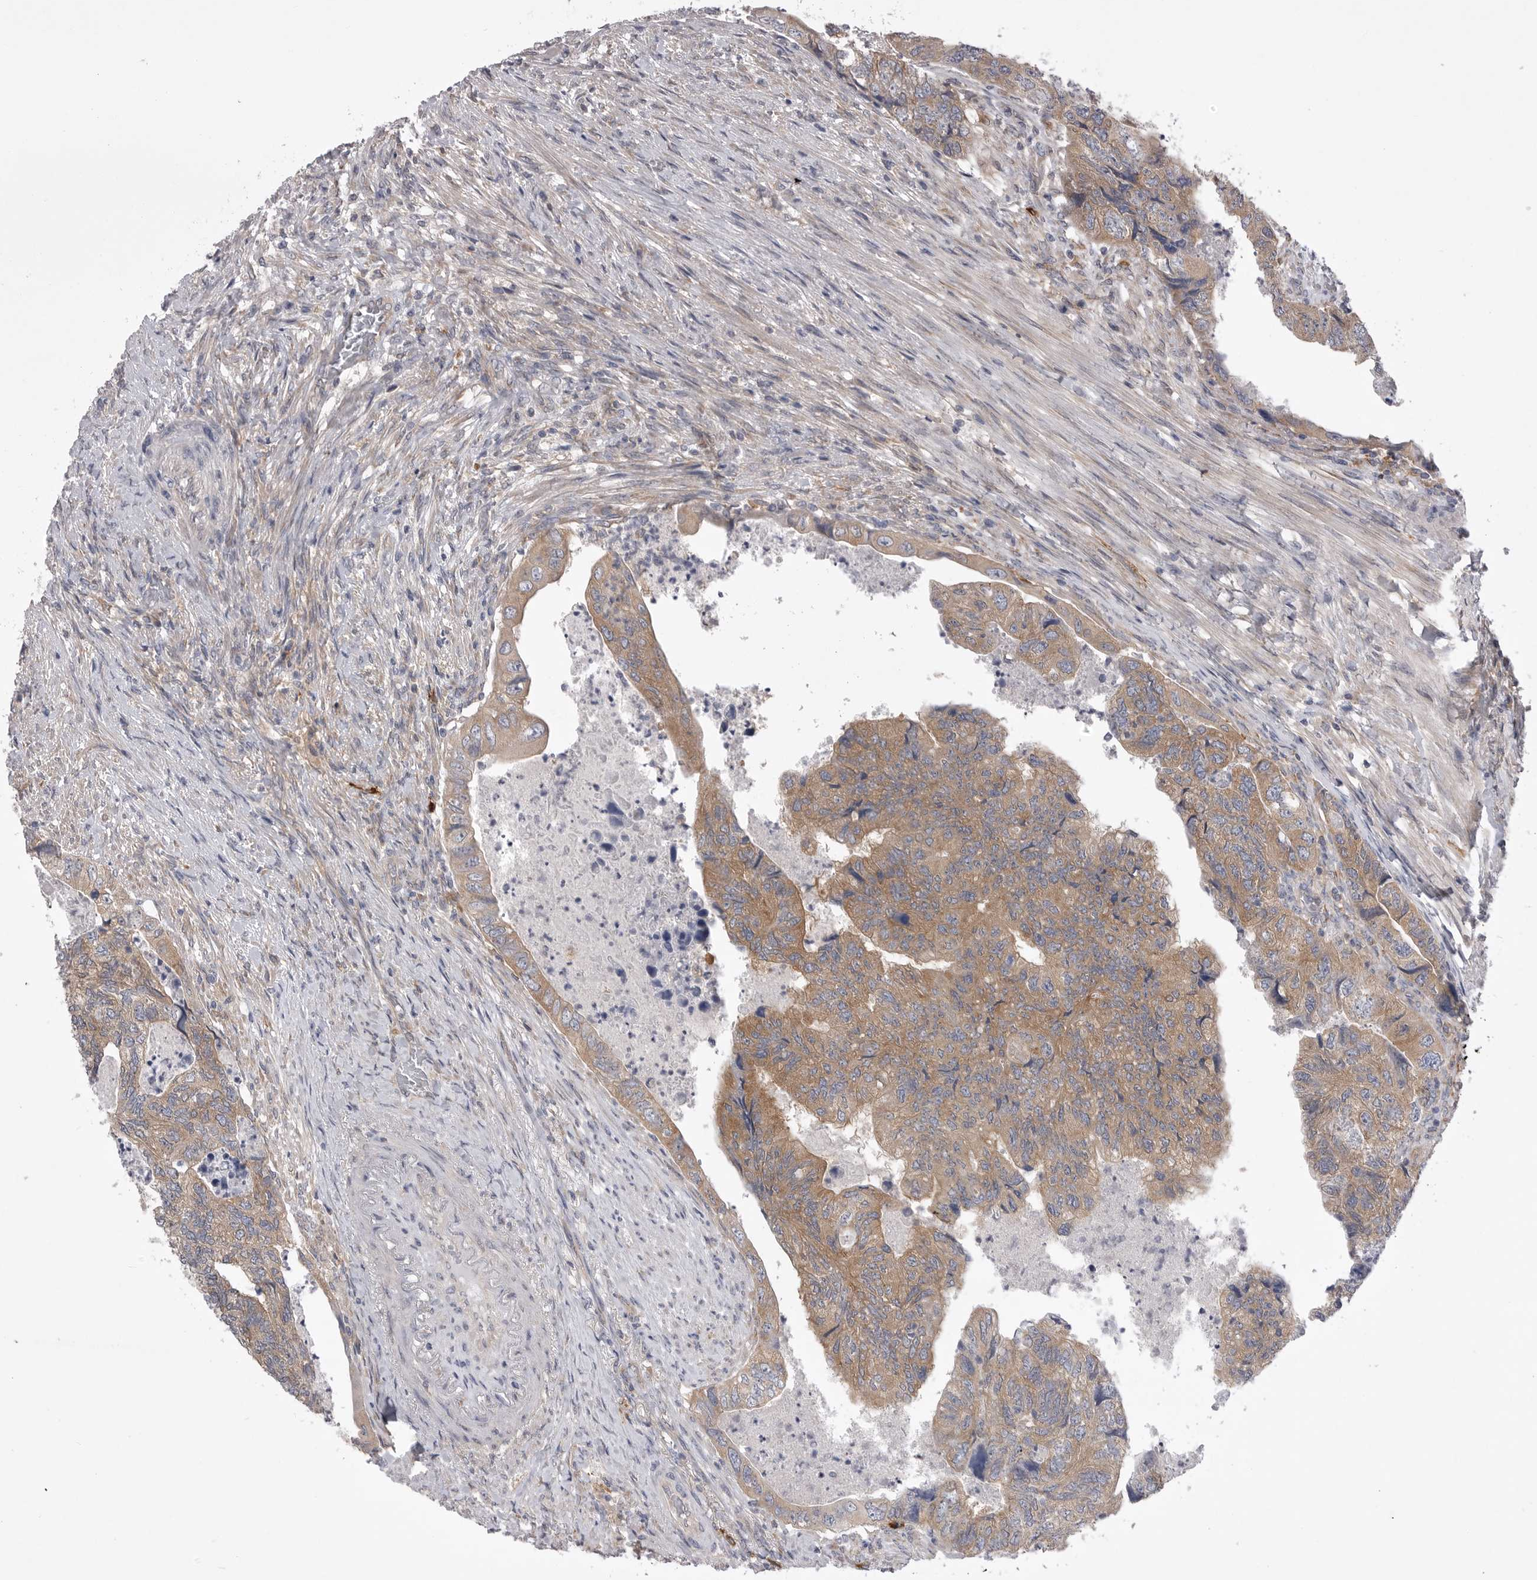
{"staining": {"intensity": "moderate", "quantity": ">75%", "location": "cytoplasmic/membranous"}, "tissue": "colorectal cancer", "cell_type": "Tumor cells", "image_type": "cancer", "snomed": [{"axis": "morphology", "description": "Adenocarcinoma, NOS"}, {"axis": "topography", "description": "Rectum"}], "caption": "This photomicrograph reveals colorectal adenocarcinoma stained with IHC to label a protein in brown. The cytoplasmic/membranous of tumor cells show moderate positivity for the protein. Nuclei are counter-stained blue.", "gene": "VAC14", "patient": {"sex": "male", "age": 63}}